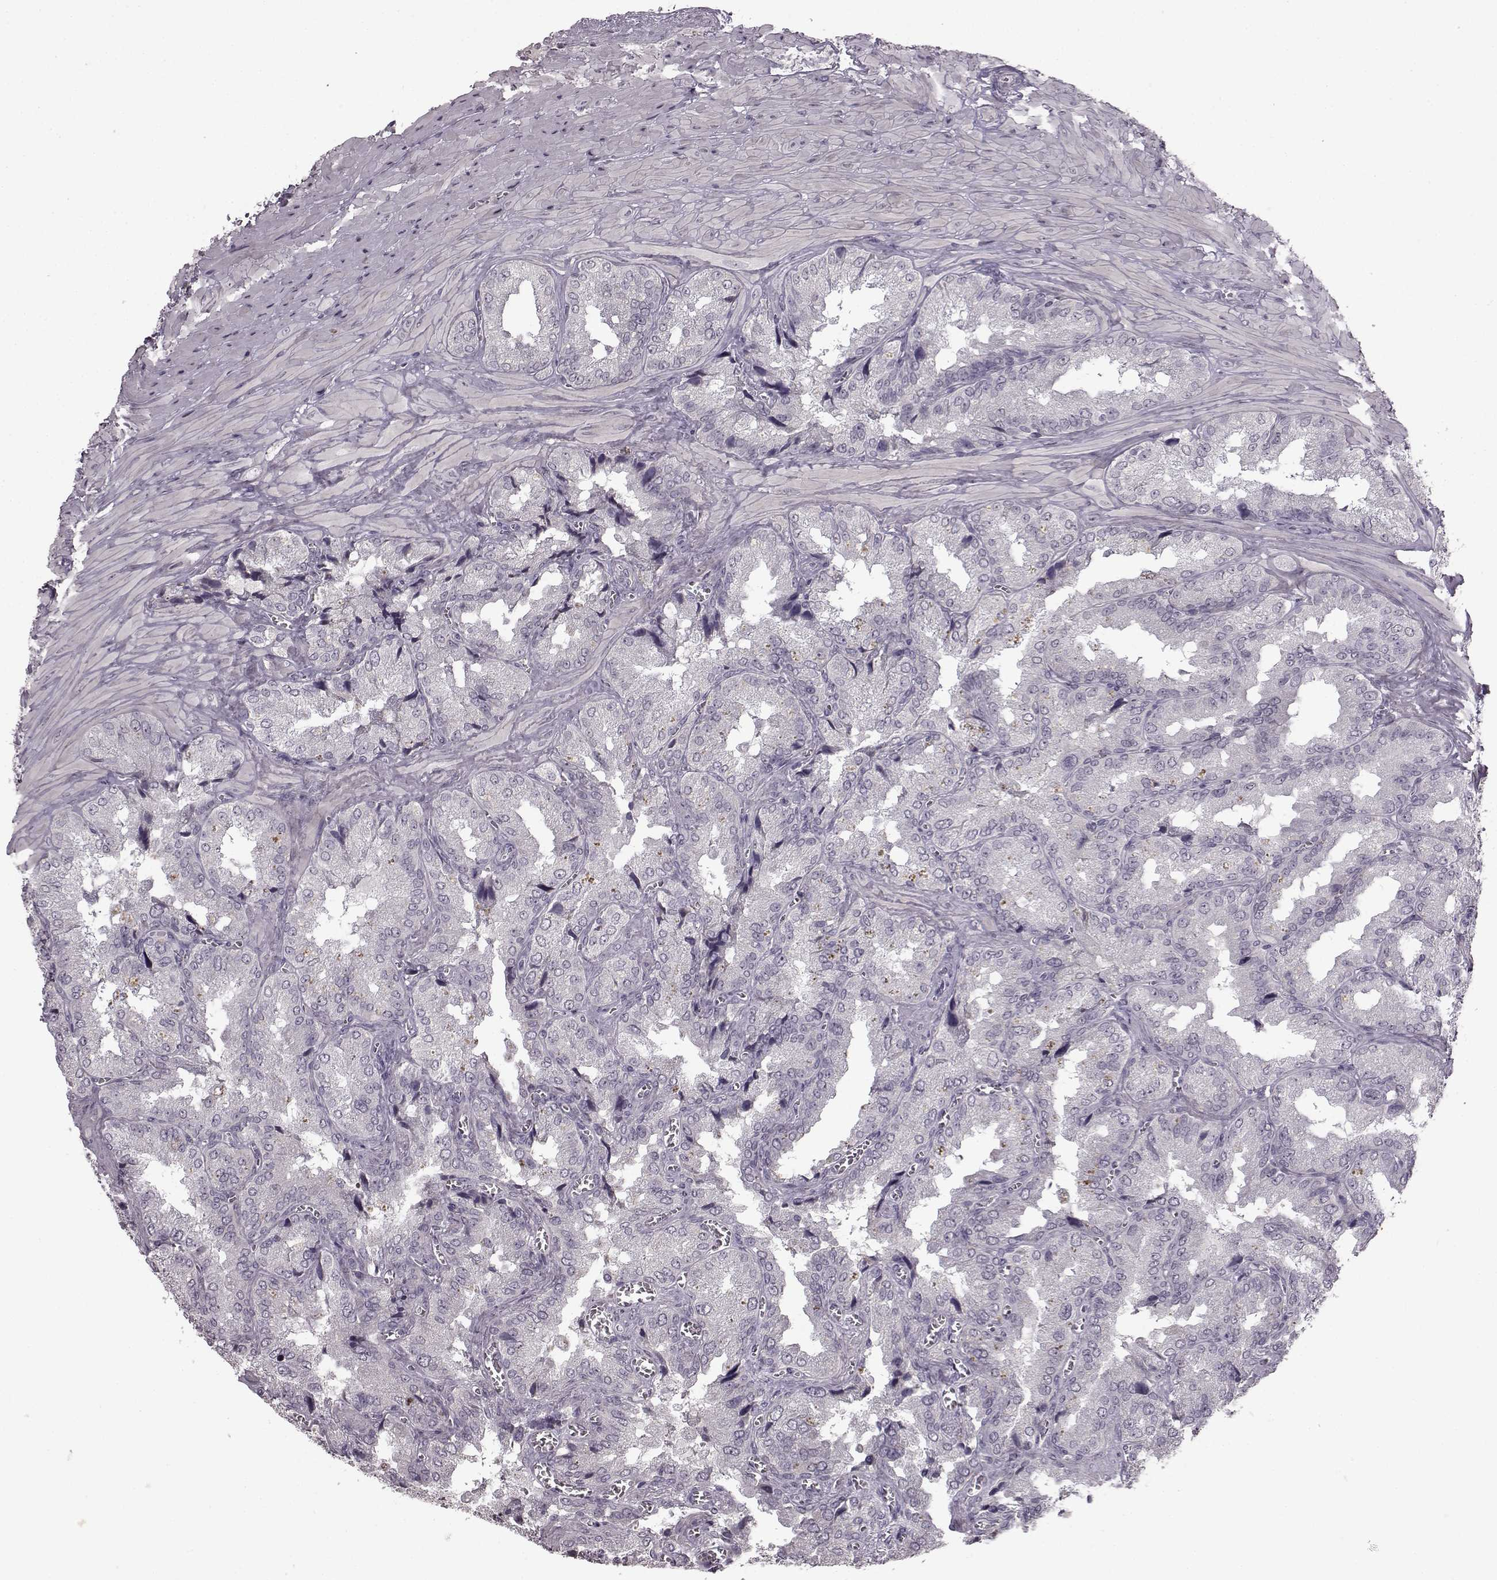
{"staining": {"intensity": "negative", "quantity": "none", "location": "none"}, "tissue": "seminal vesicle", "cell_type": "Glandular cells", "image_type": "normal", "snomed": [{"axis": "morphology", "description": "Normal tissue, NOS"}, {"axis": "topography", "description": "Seminal veicle"}], "caption": "DAB immunohistochemical staining of unremarkable seminal vesicle reveals no significant expression in glandular cells.", "gene": "LHB", "patient": {"sex": "male", "age": 37}}